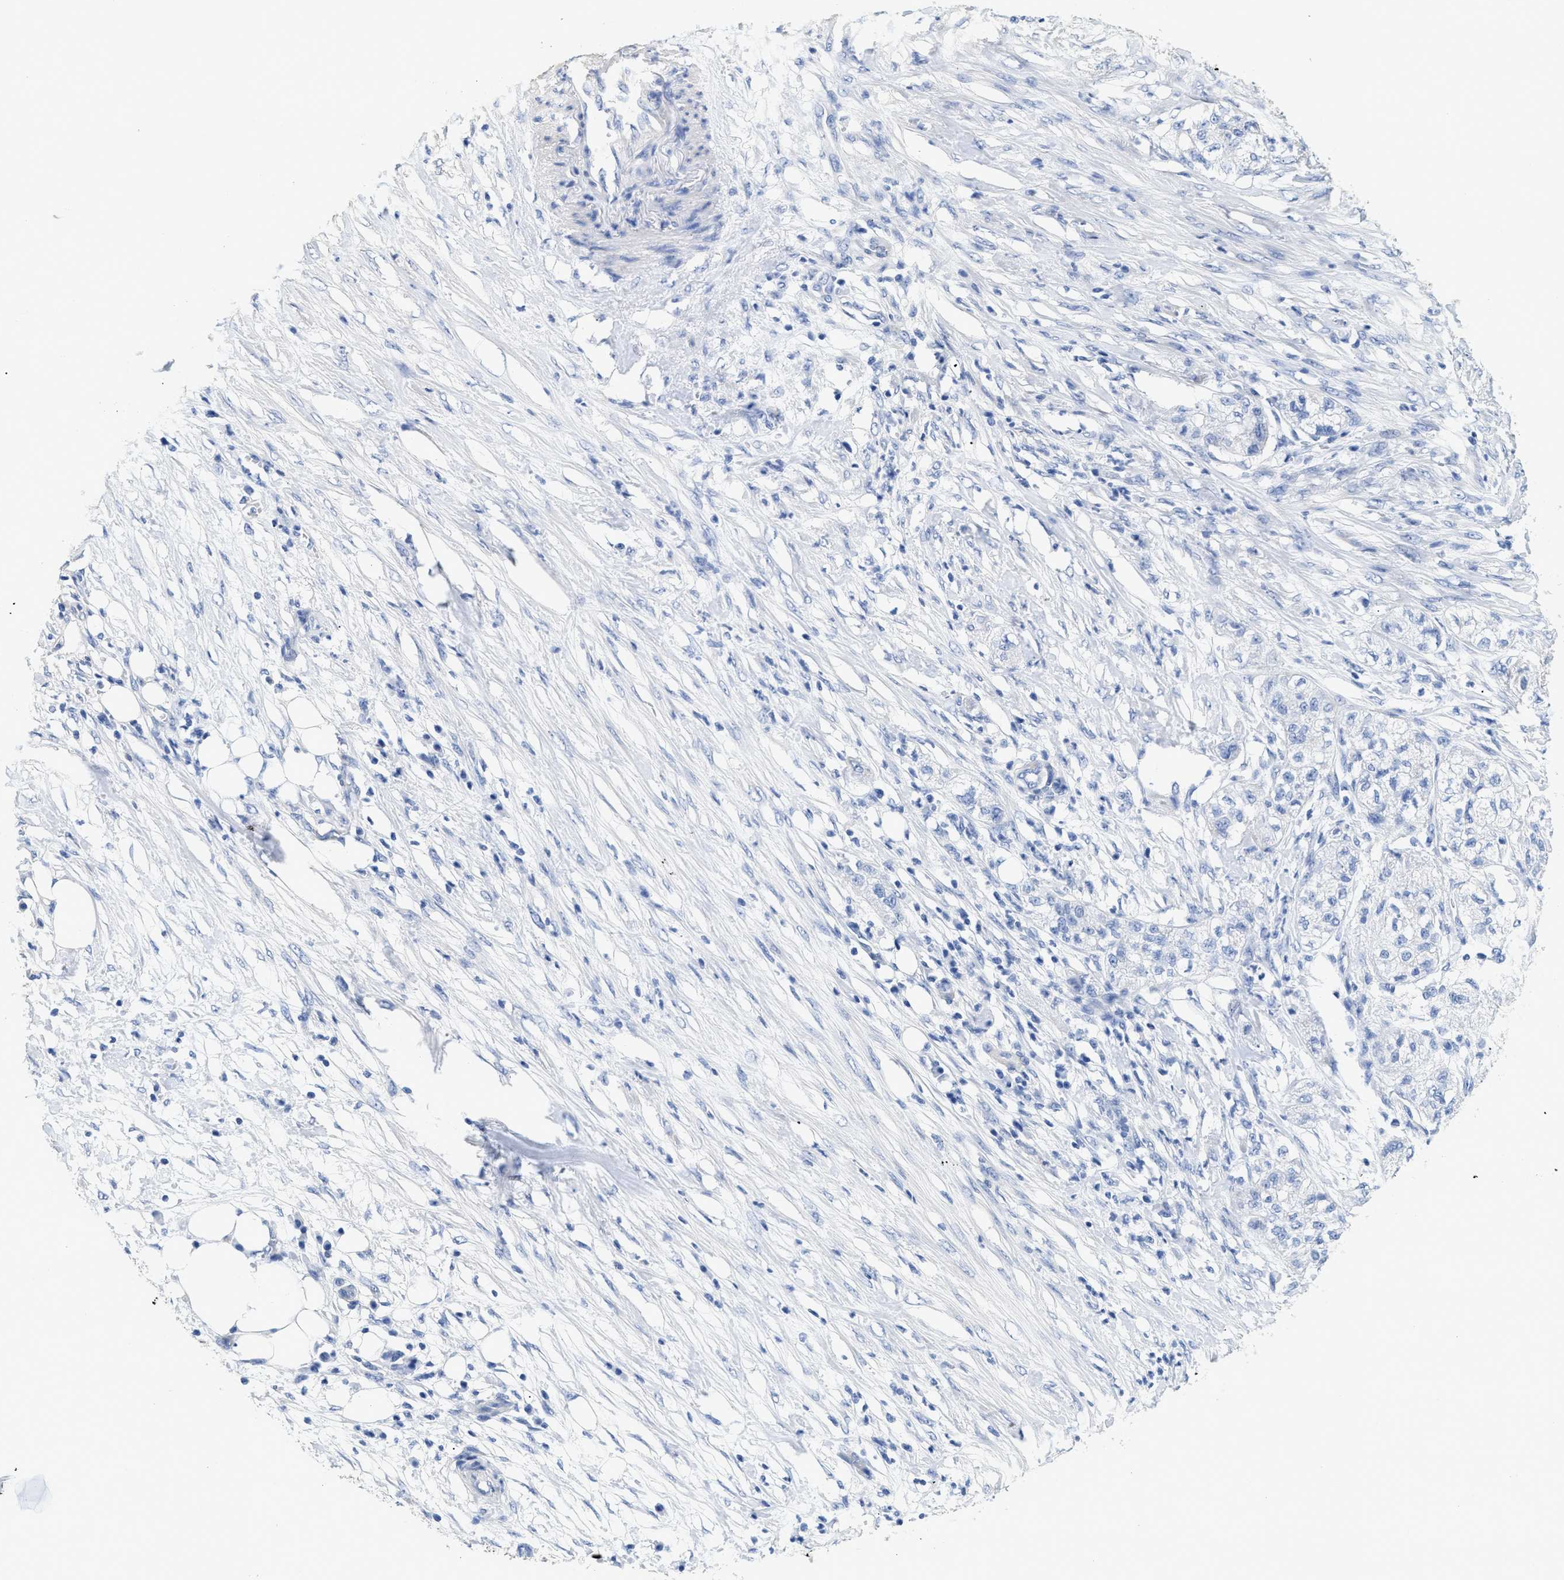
{"staining": {"intensity": "negative", "quantity": "none", "location": "none"}, "tissue": "pancreatic cancer", "cell_type": "Tumor cells", "image_type": "cancer", "snomed": [{"axis": "morphology", "description": "Adenocarcinoma, NOS"}, {"axis": "topography", "description": "Pancreas"}], "caption": "An IHC photomicrograph of pancreatic cancer is shown. There is no staining in tumor cells of pancreatic cancer.", "gene": "DLC1", "patient": {"sex": "female", "age": 78}}